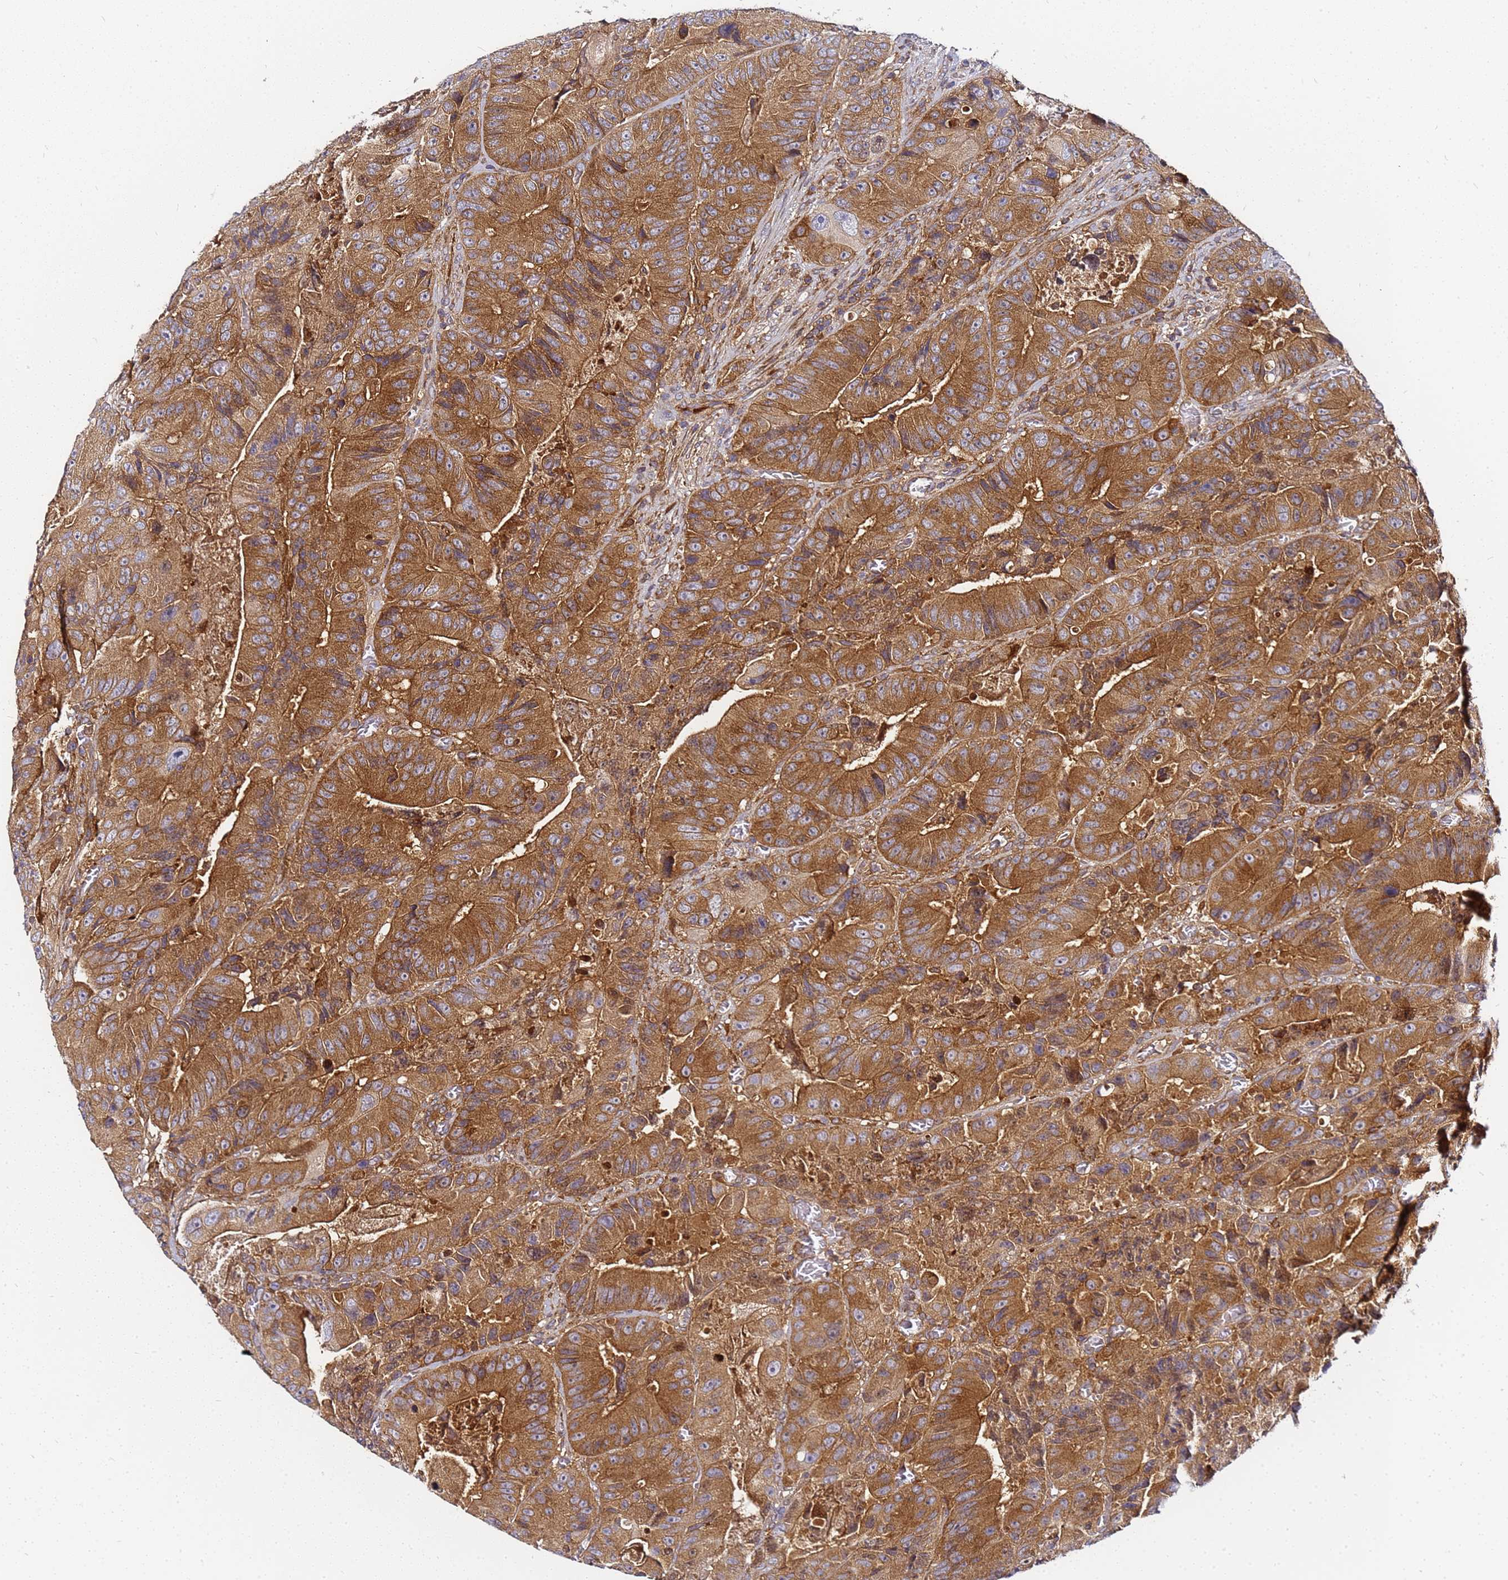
{"staining": {"intensity": "strong", "quantity": ">75%", "location": "cytoplasmic/membranous"}, "tissue": "colorectal cancer", "cell_type": "Tumor cells", "image_type": "cancer", "snomed": [{"axis": "morphology", "description": "Adenocarcinoma, NOS"}, {"axis": "topography", "description": "Colon"}], "caption": "Brown immunohistochemical staining in colorectal cancer shows strong cytoplasmic/membranous expression in about >75% of tumor cells. (DAB IHC, brown staining for protein, blue staining for nuclei).", "gene": "CHM", "patient": {"sex": "female", "age": 86}}